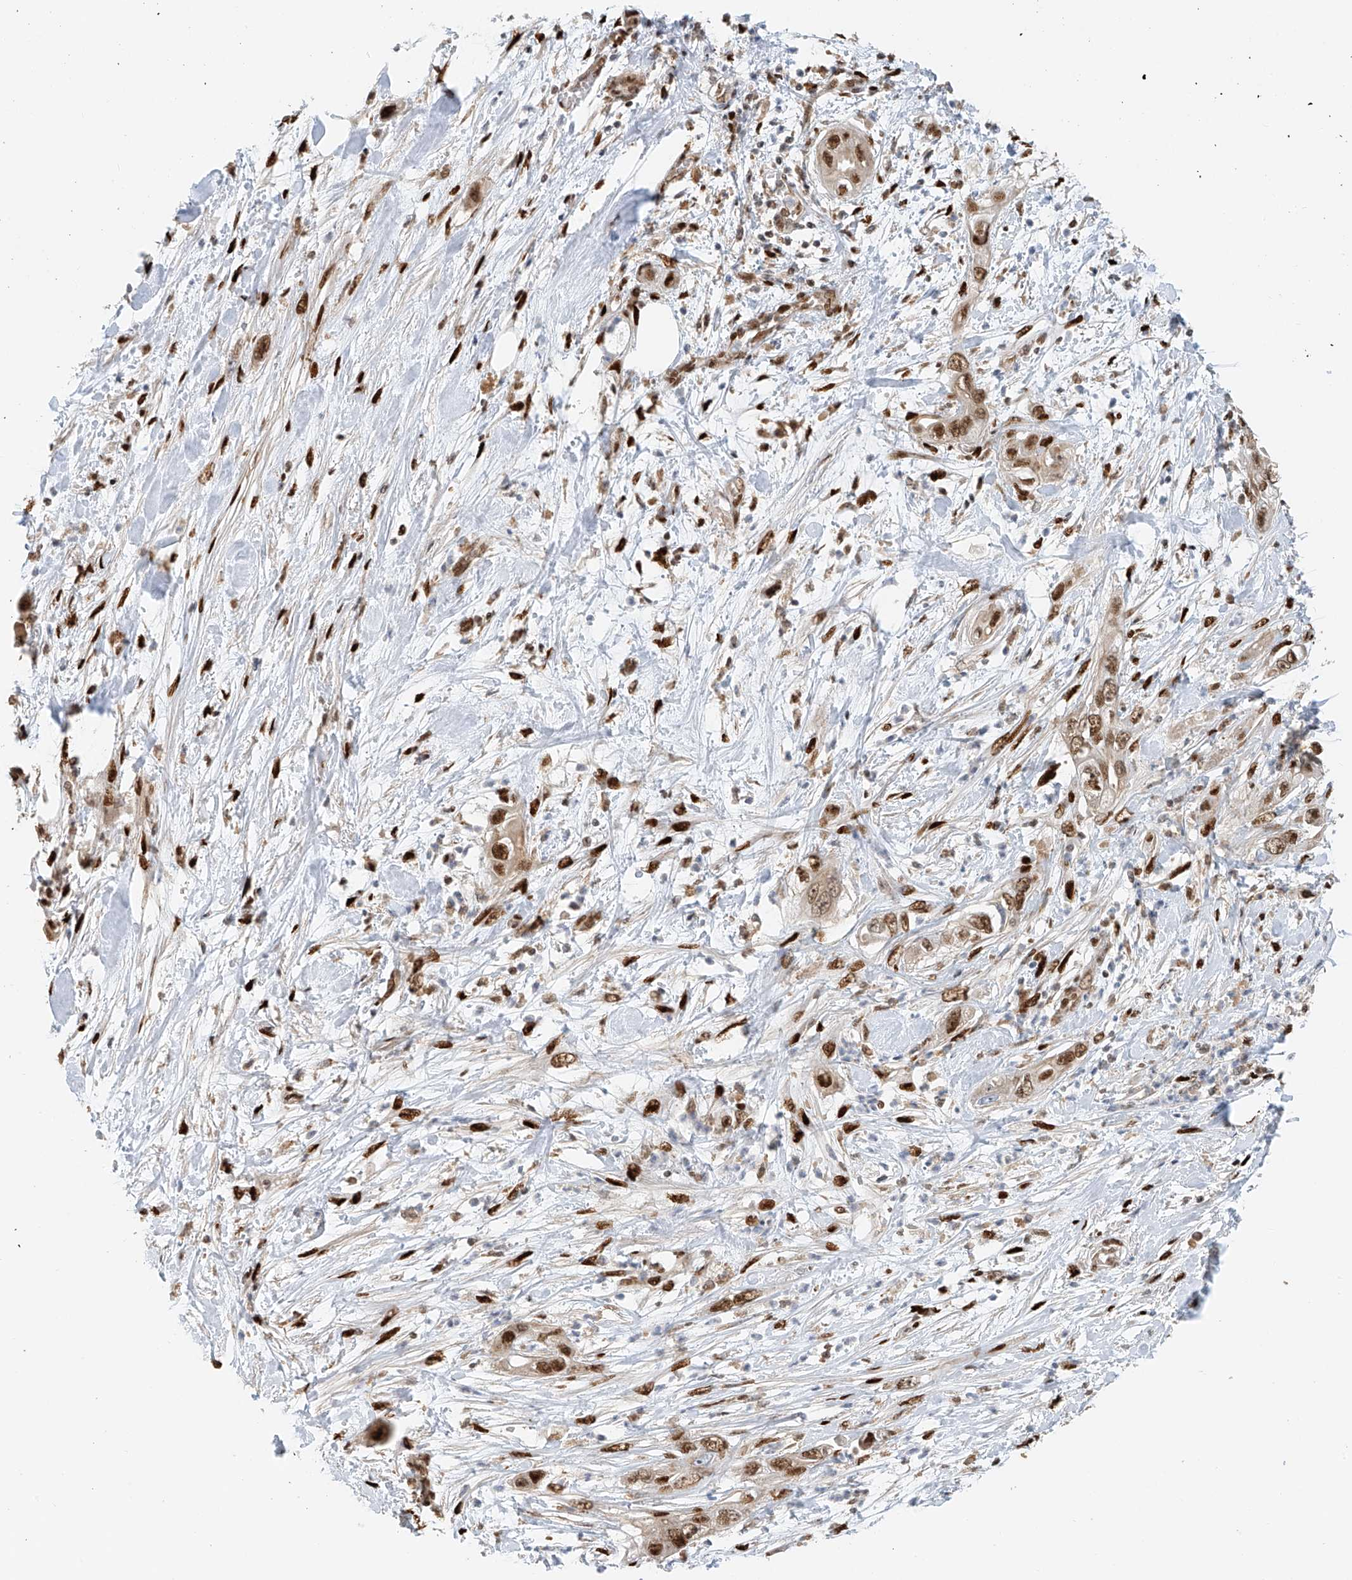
{"staining": {"intensity": "strong", "quantity": ">75%", "location": "nuclear"}, "tissue": "pancreatic cancer", "cell_type": "Tumor cells", "image_type": "cancer", "snomed": [{"axis": "morphology", "description": "Adenocarcinoma, NOS"}, {"axis": "topography", "description": "Pancreas"}], "caption": "Adenocarcinoma (pancreatic) stained with a protein marker demonstrates strong staining in tumor cells.", "gene": "ZNF514", "patient": {"sex": "female", "age": 78}}